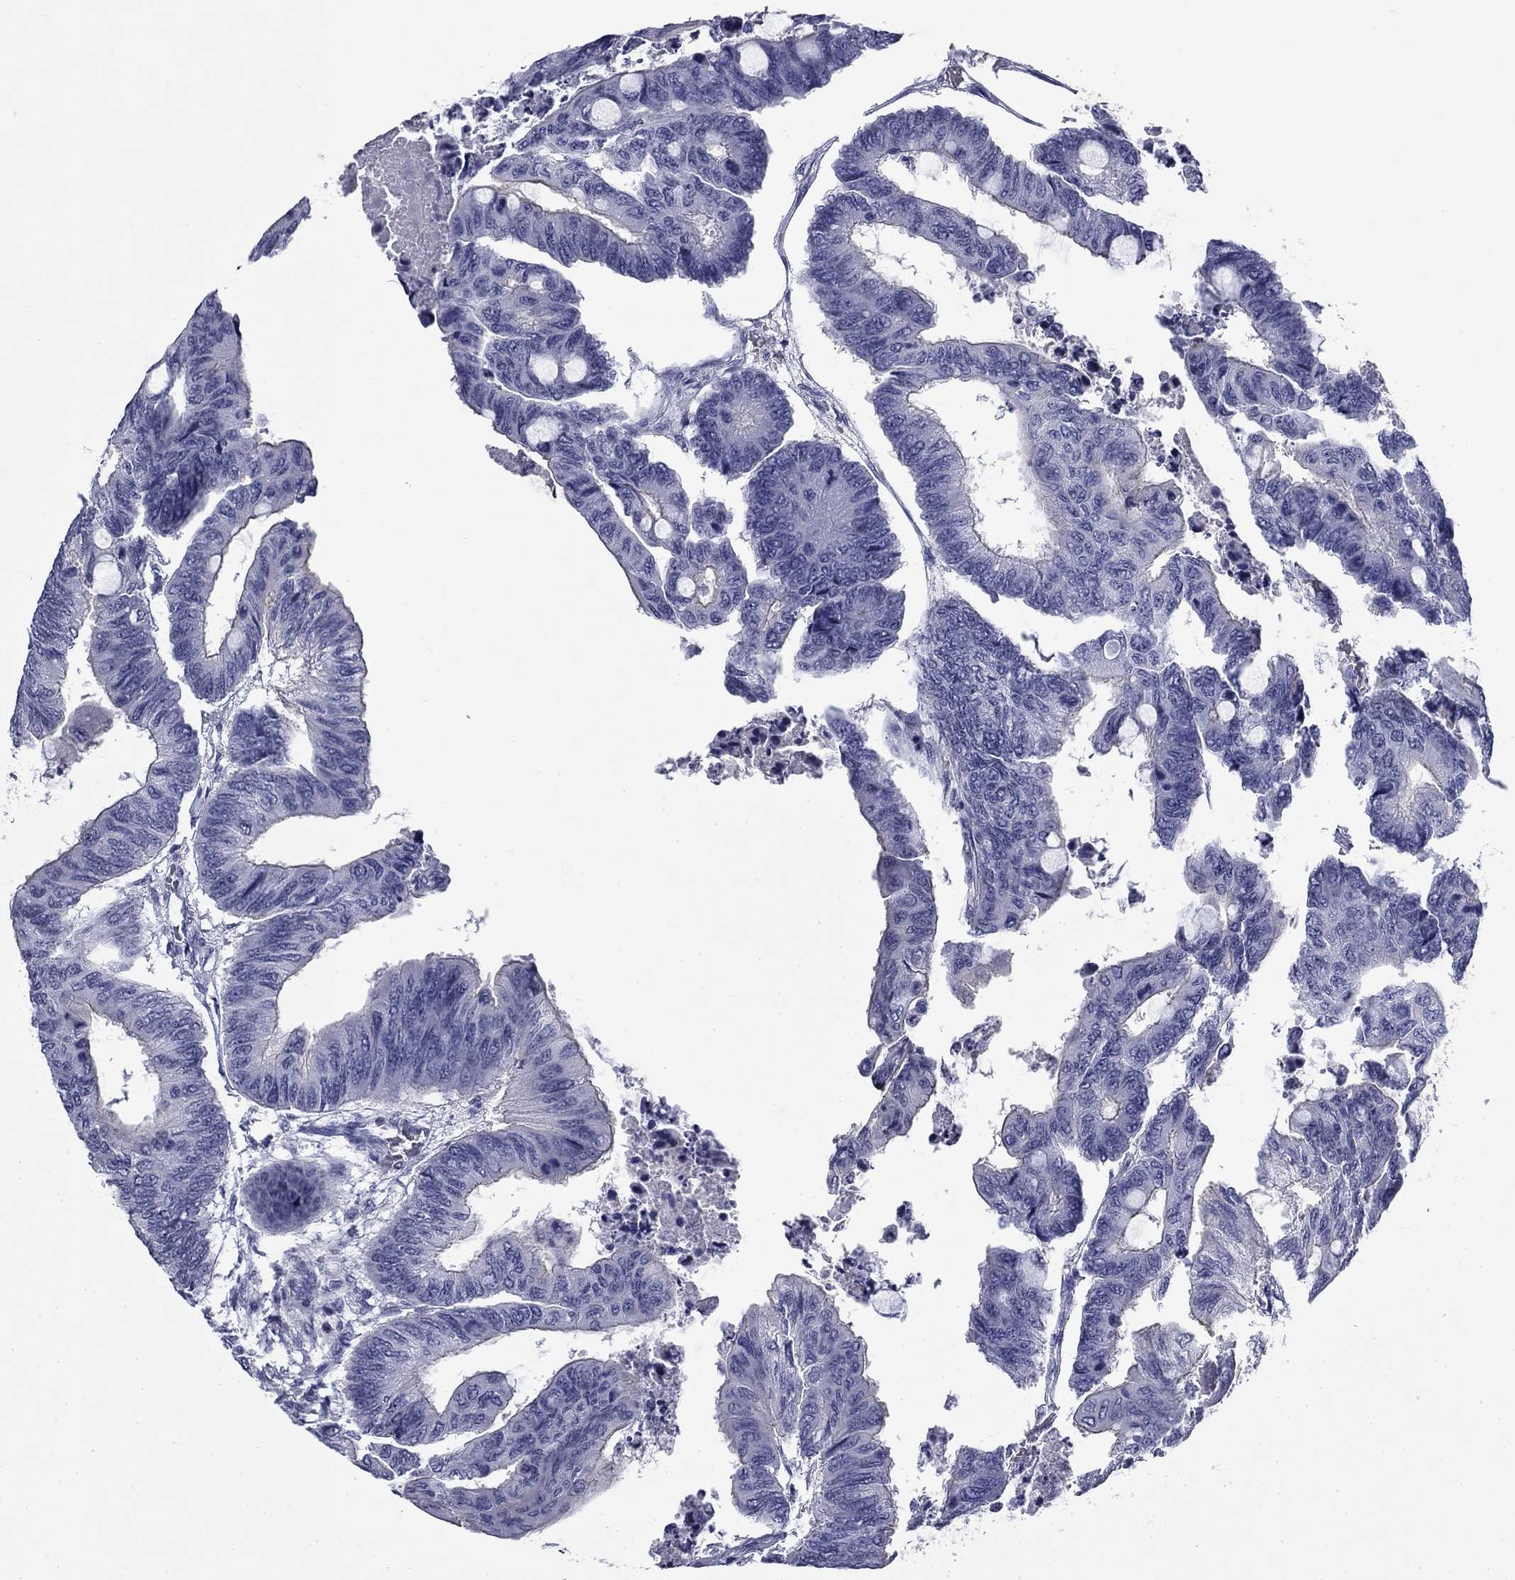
{"staining": {"intensity": "negative", "quantity": "none", "location": "none"}, "tissue": "colorectal cancer", "cell_type": "Tumor cells", "image_type": "cancer", "snomed": [{"axis": "morphology", "description": "Normal tissue, NOS"}, {"axis": "morphology", "description": "Adenocarcinoma, NOS"}, {"axis": "topography", "description": "Rectum"}, {"axis": "topography", "description": "Peripheral nerve tissue"}], "caption": "Tumor cells are negative for protein expression in human colorectal cancer (adenocarcinoma).", "gene": "BCL2L14", "patient": {"sex": "male", "age": 92}}